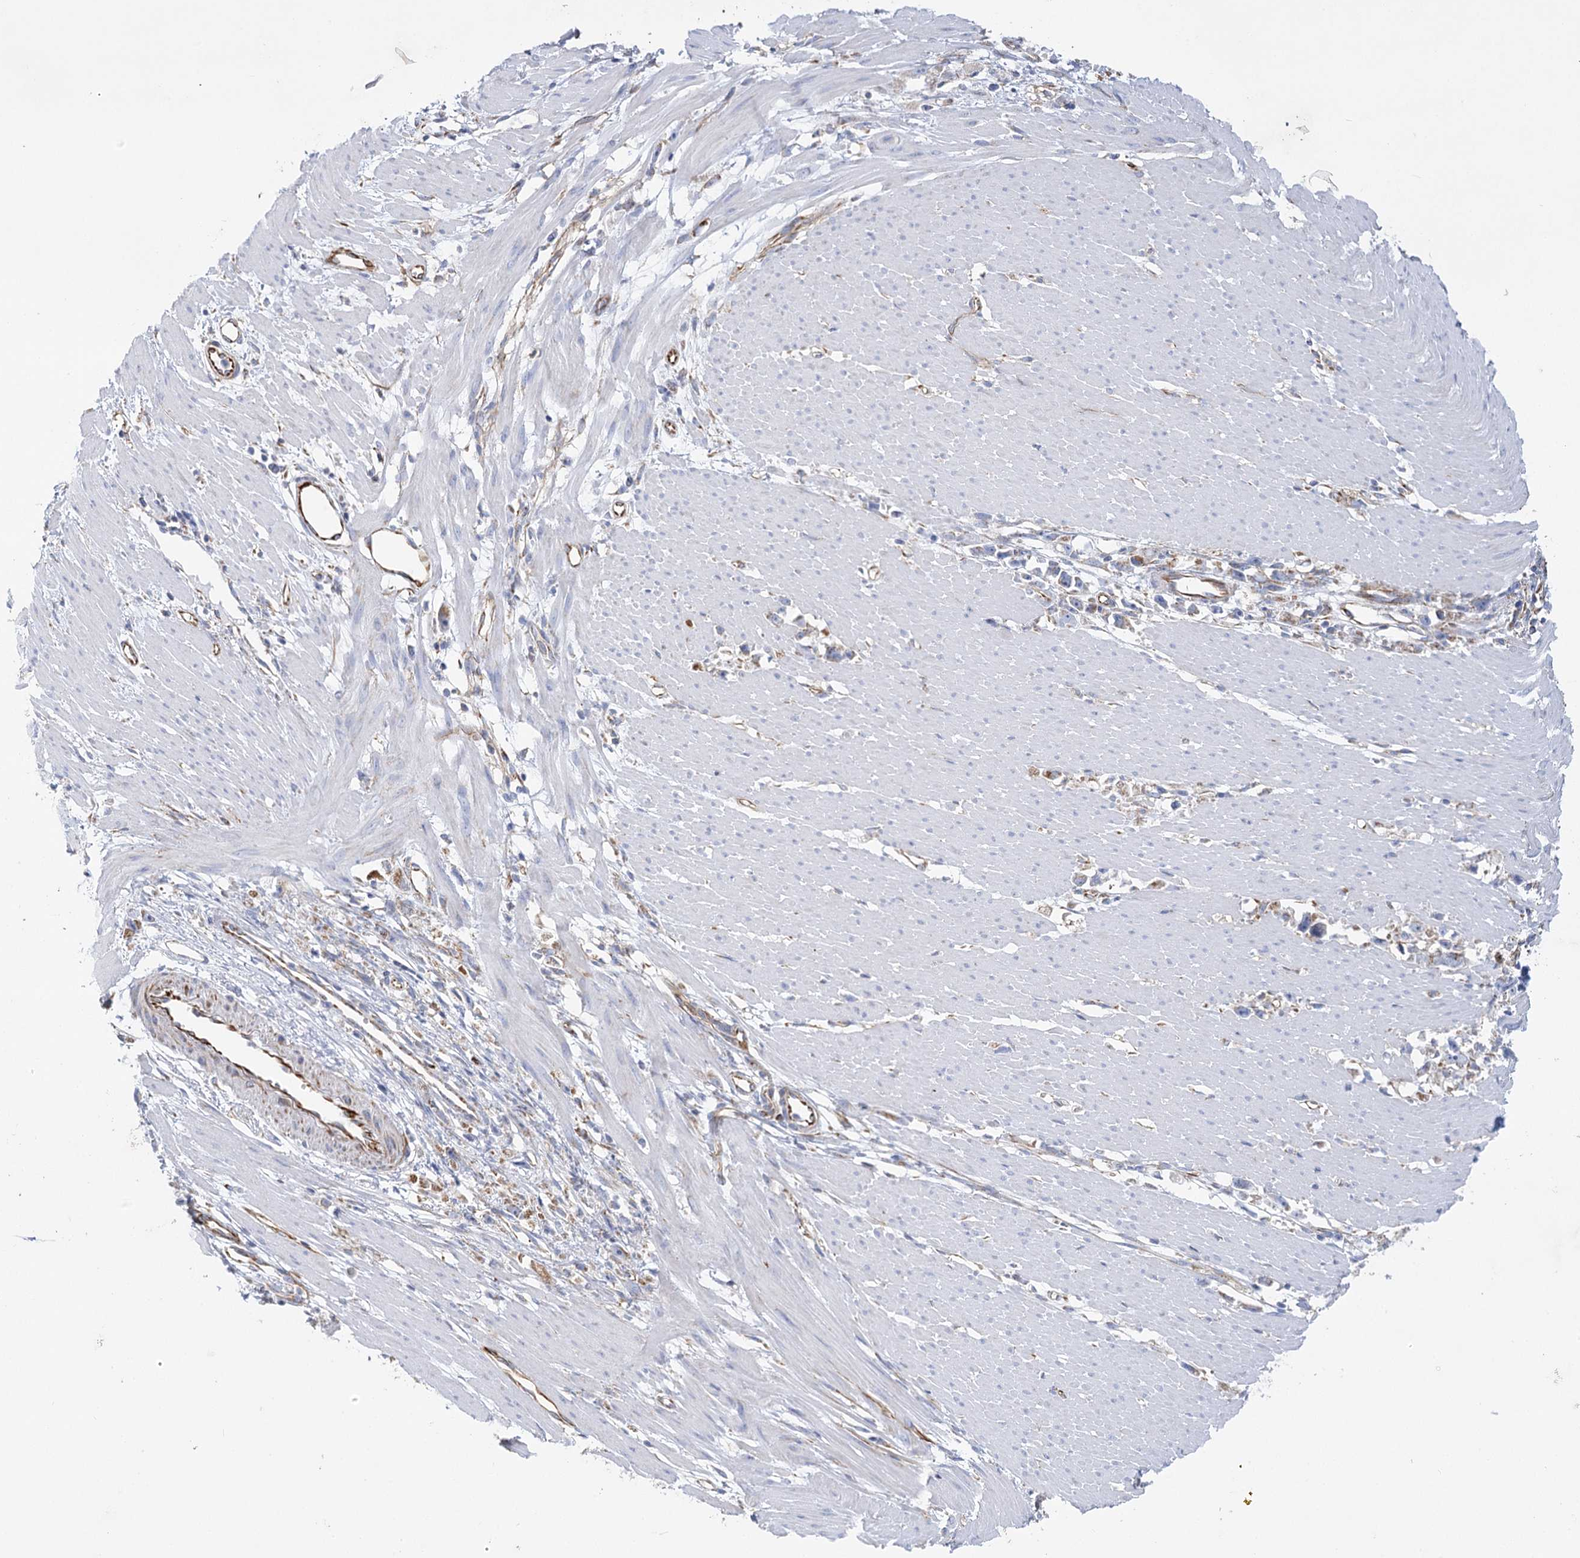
{"staining": {"intensity": "moderate", "quantity": ">75%", "location": "cytoplasmic/membranous"}, "tissue": "stomach cancer", "cell_type": "Tumor cells", "image_type": "cancer", "snomed": [{"axis": "morphology", "description": "Adenocarcinoma, NOS"}, {"axis": "topography", "description": "Stomach"}], "caption": "IHC (DAB) staining of adenocarcinoma (stomach) reveals moderate cytoplasmic/membranous protein positivity in about >75% of tumor cells.", "gene": "DHTKD1", "patient": {"sex": "female", "age": 59}}